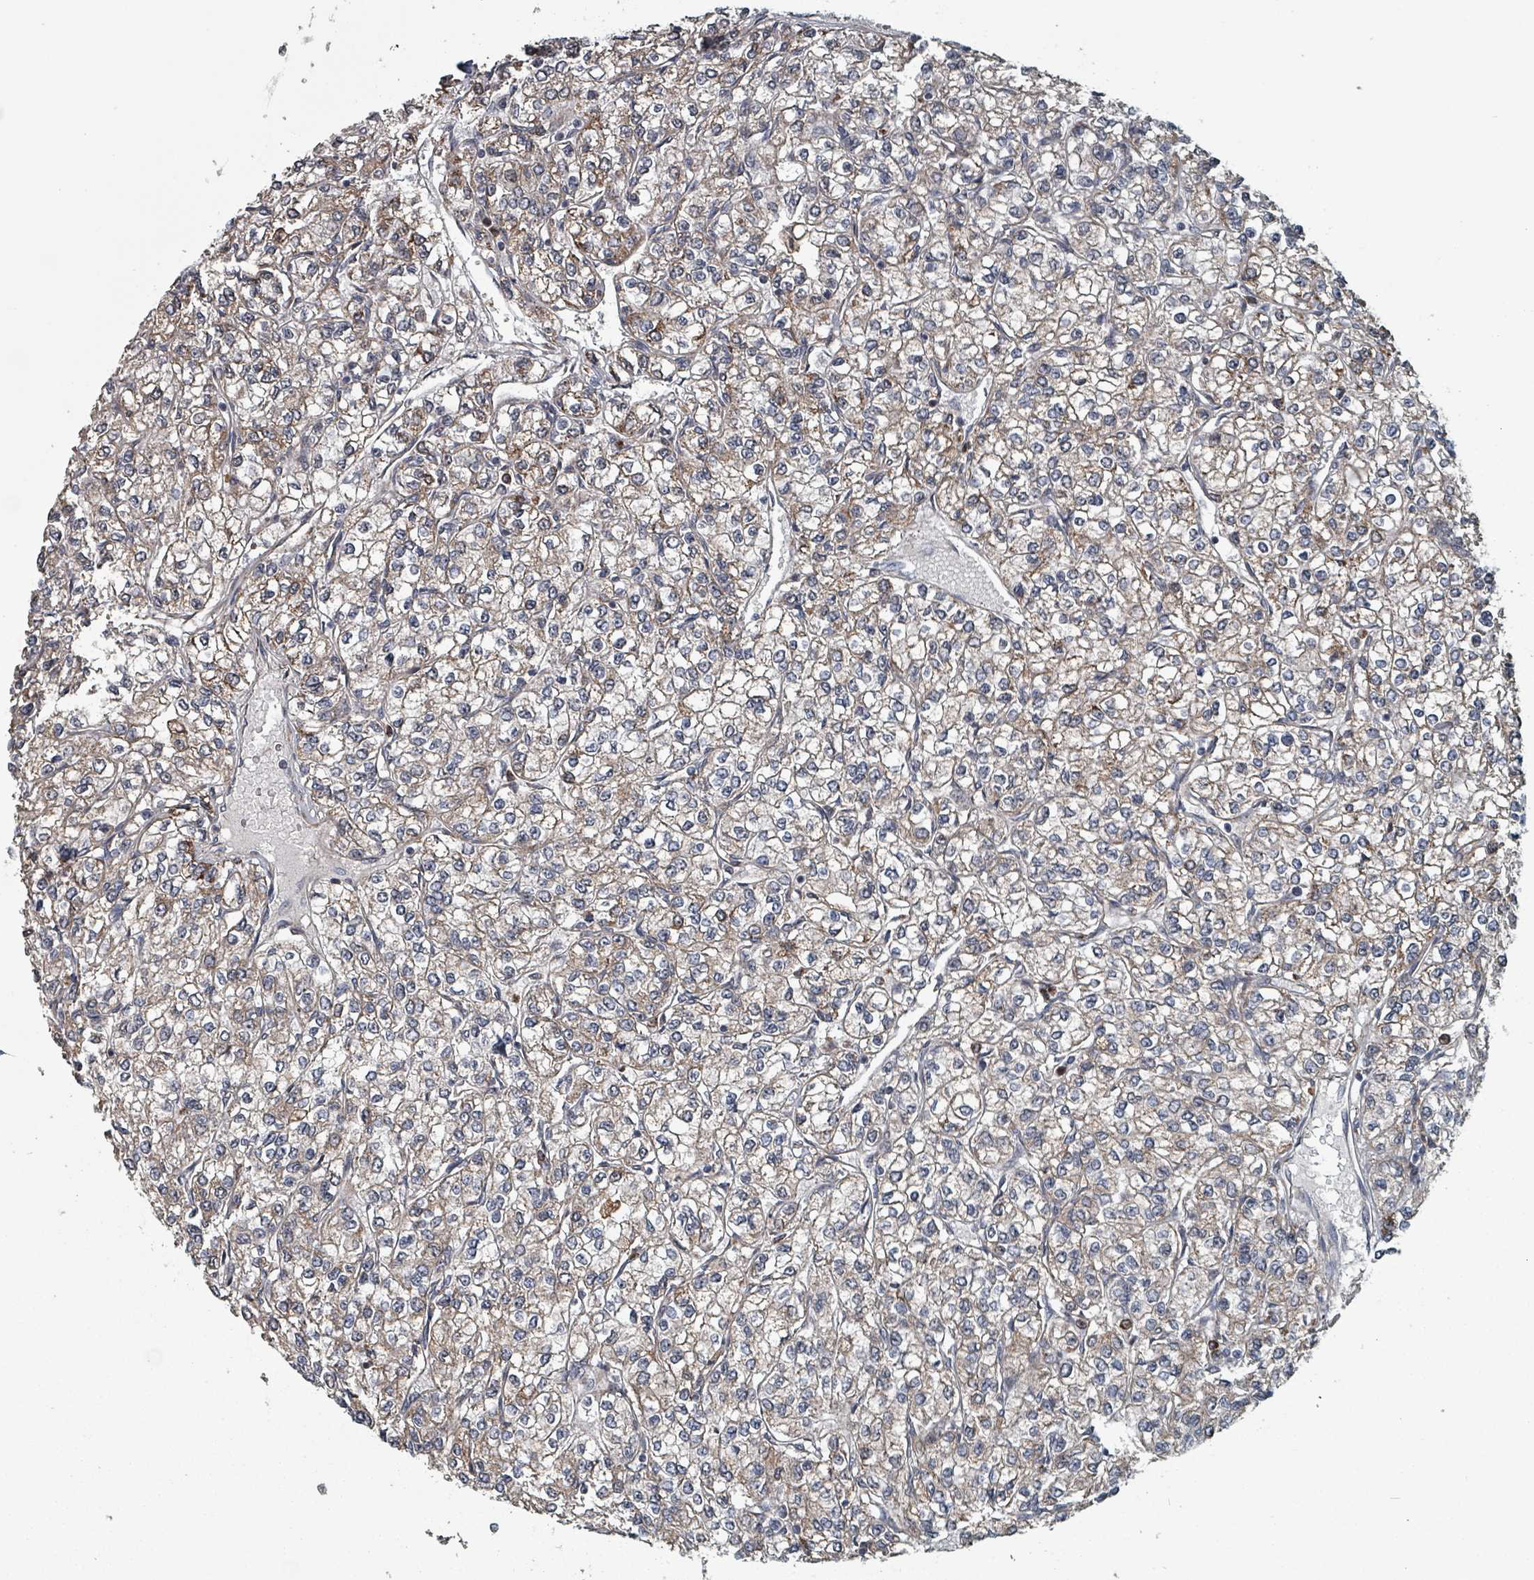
{"staining": {"intensity": "weak", "quantity": "25%-75%", "location": "cytoplasmic/membranous"}, "tissue": "renal cancer", "cell_type": "Tumor cells", "image_type": "cancer", "snomed": [{"axis": "morphology", "description": "Adenocarcinoma, NOS"}, {"axis": "topography", "description": "Kidney"}], "caption": "Renal adenocarcinoma stained with DAB IHC displays low levels of weak cytoplasmic/membranous positivity in about 25%-75% of tumor cells.", "gene": "MRPL4", "patient": {"sex": "male", "age": 80}}